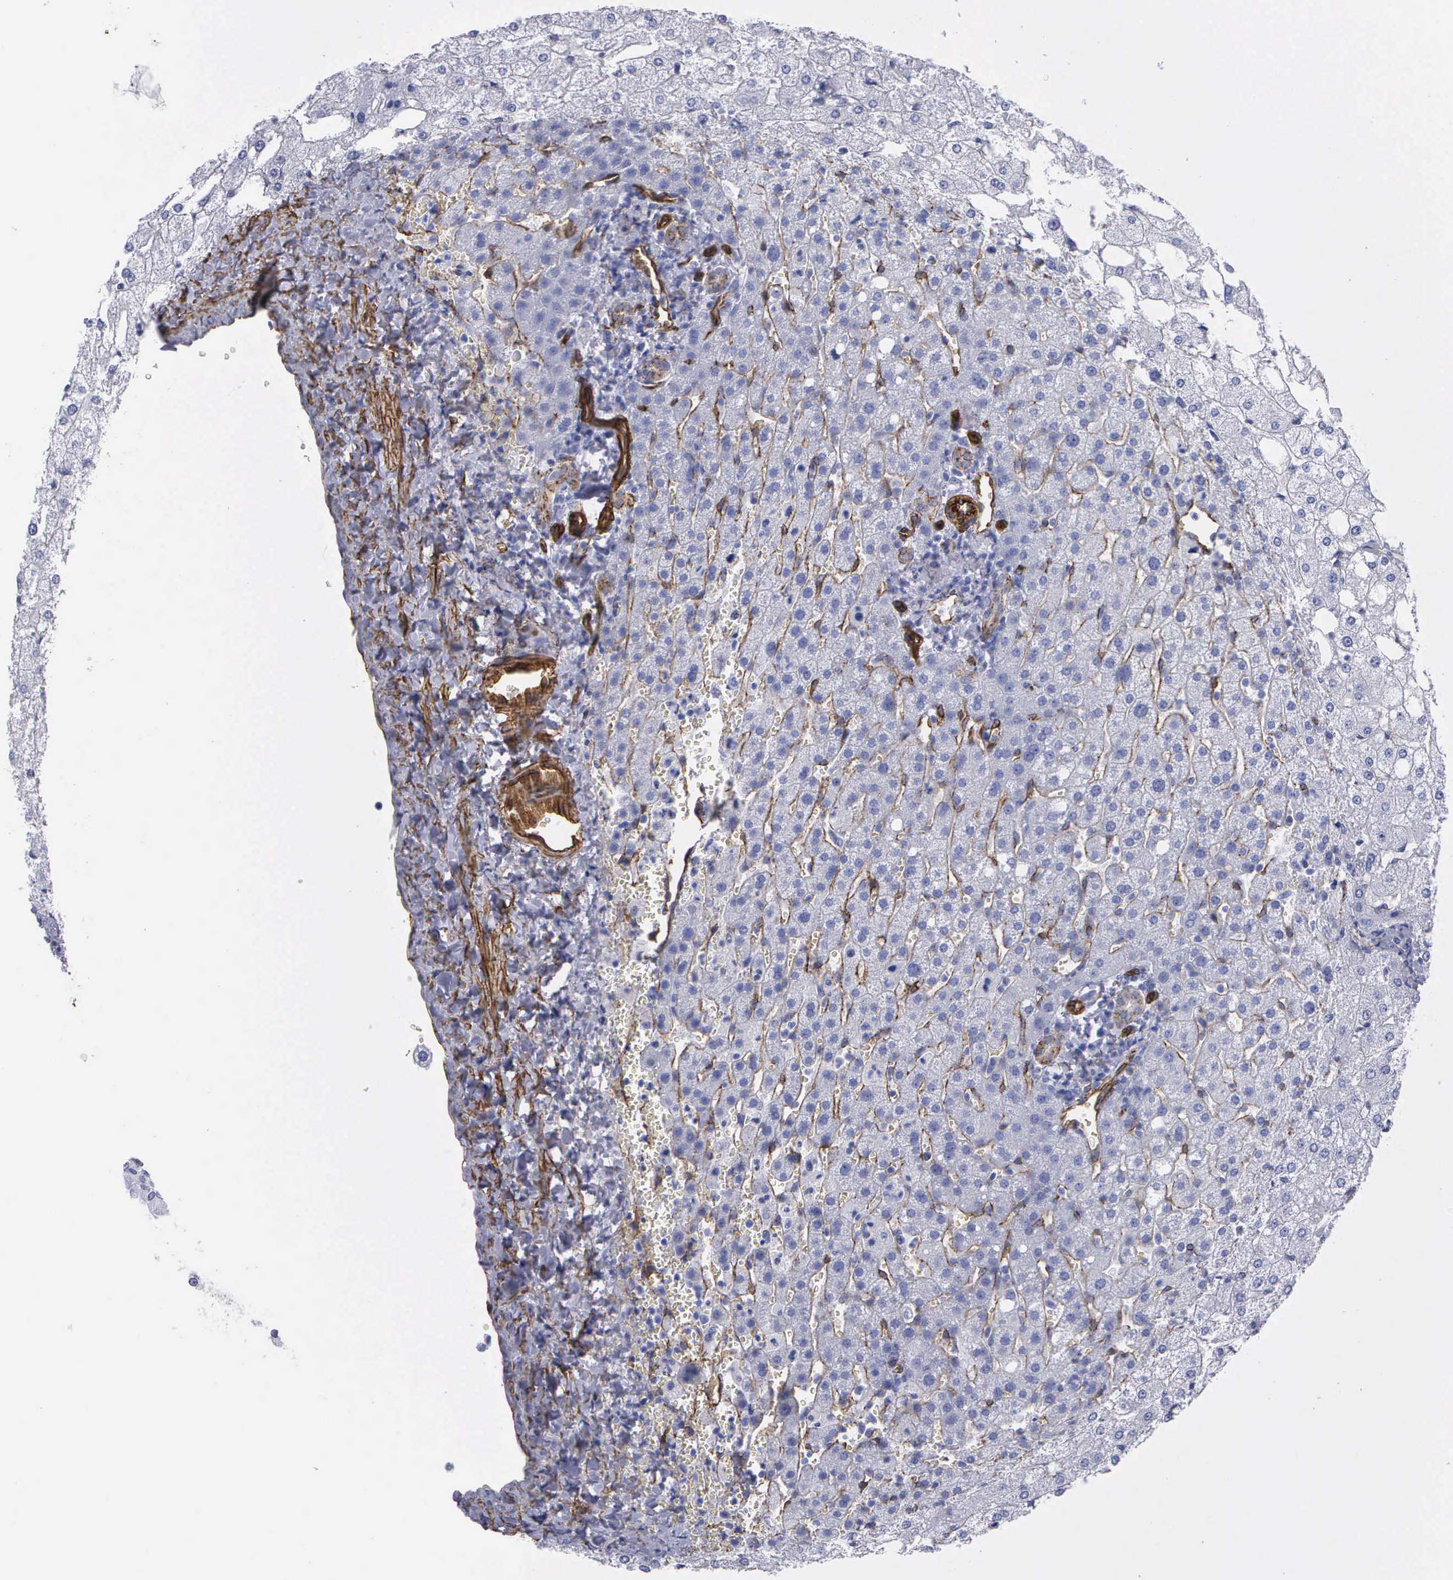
{"staining": {"intensity": "negative", "quantity": "none", "location": "none"}, "tissue": "liver", "cell_type": "Cholangiocytes", "image_type": "normal", "snomed": [{"axis": "morphology", "description": "Normal tissue, NOS"}, {"axis": "morphology", "description": "Adenocarcinoma, metastatic, NOS"}, {"axis": "topography", "description": "Liver"}], "caption": "Liver stained for a protein using immunohistochemistry demonstrates no staining cholangiocytes.", "gene": "MAGEB10", "patient": {"sex": "male", "age": 38}}